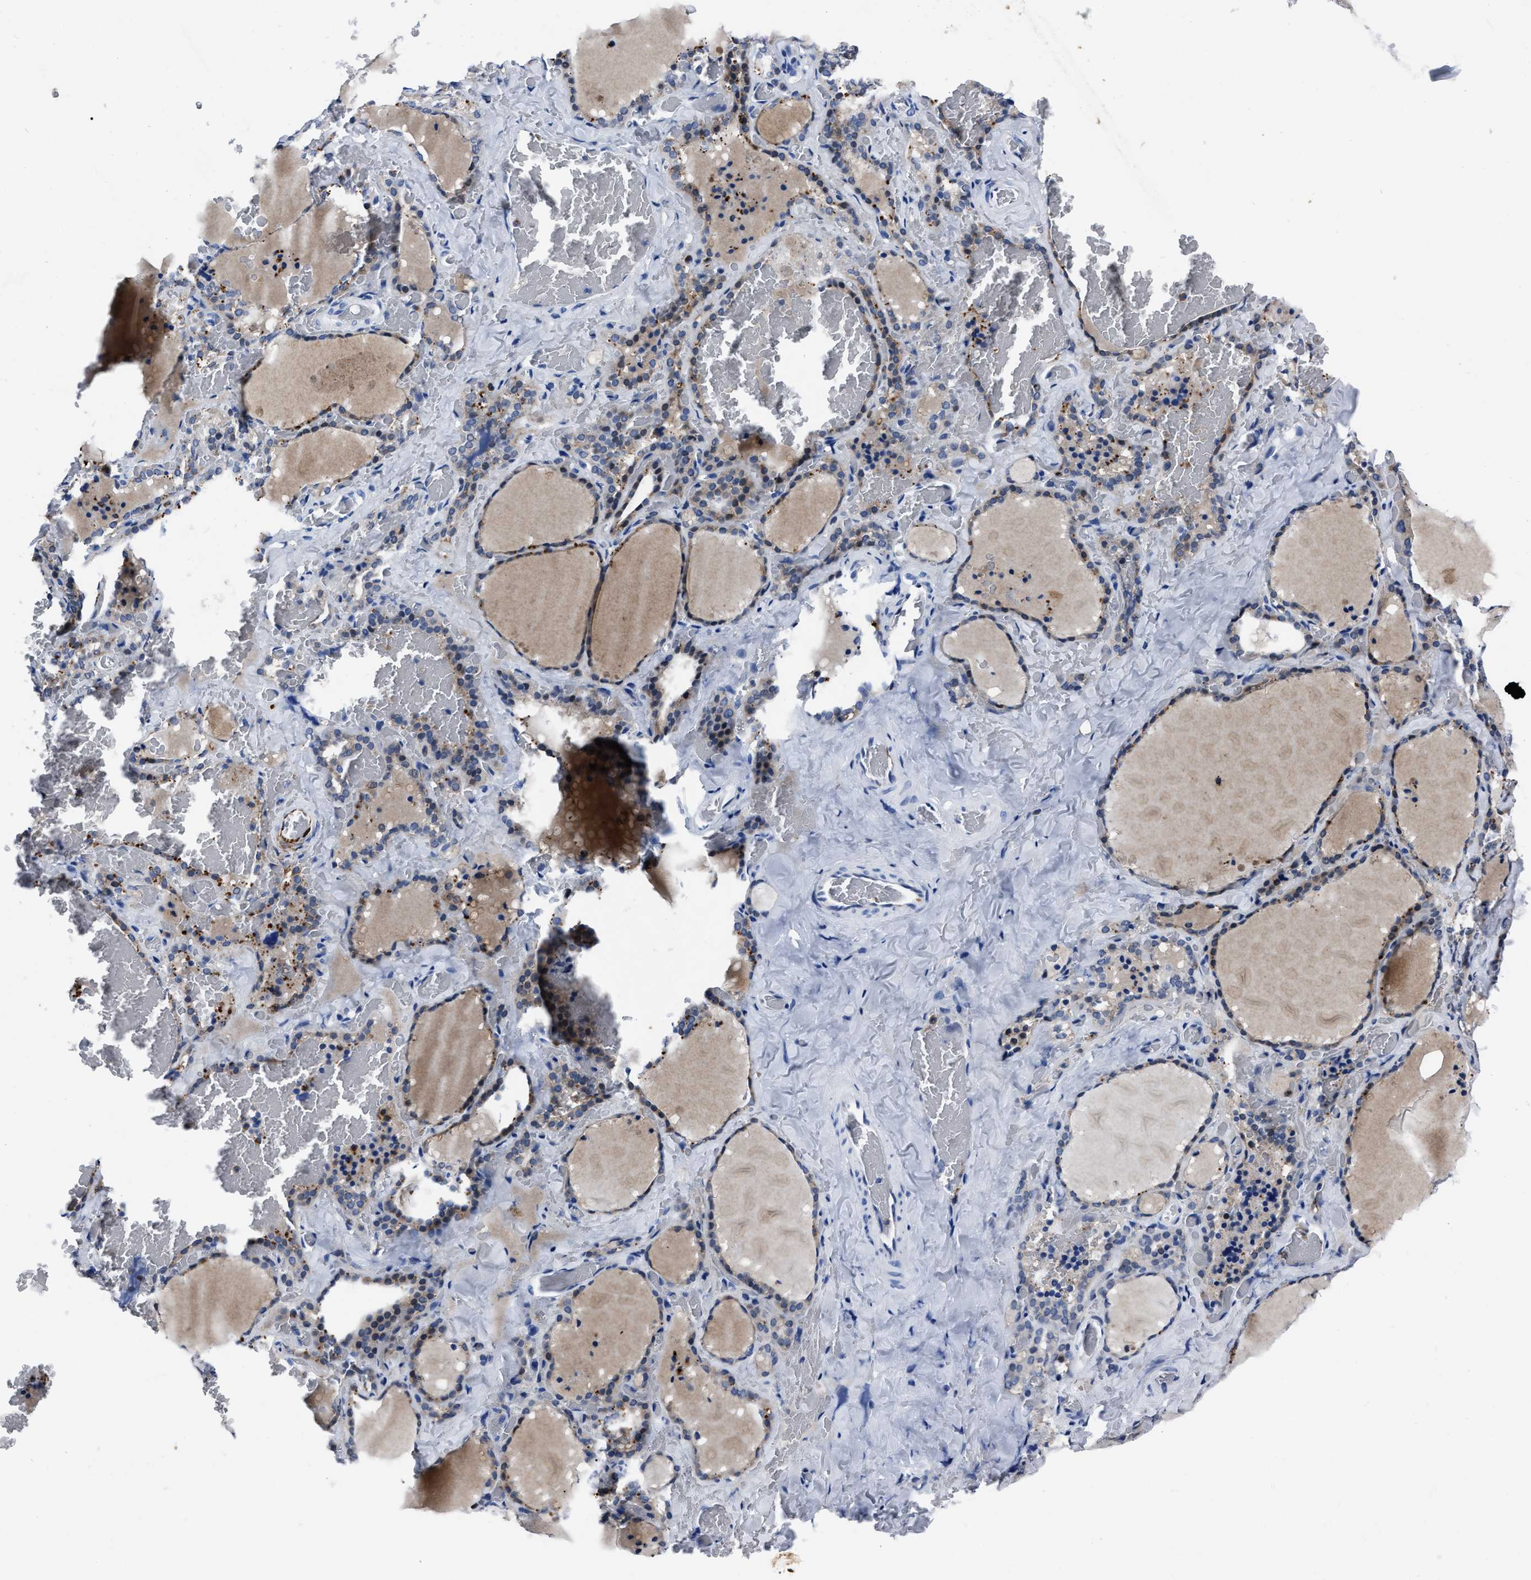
{"staining": {"intensity": "moderate", "quantity": "25%-75%", "location": "cytoplasmic/membranous"}, "tissue": "thyroid gland", "cell_type": "Glandular cells", "image_type": "normal", "snomed": [{"axis": "morphology", "description": "Normal tissue, NOS"}, {"axis": "topography", "description": "Thyroid gland"}], "caption": "Immunohistochemistry micrograph of benign thyroid gland: human thyroid gland stained using IHC shows medium levels of moderate protein expression localized specifically in the cytoplasmic/membranous of glandular cells, appearing as a cytoplasmic/membranous brown color.", "gene": "OR10G3", "patient": {"sex": "female", "age": 22}}